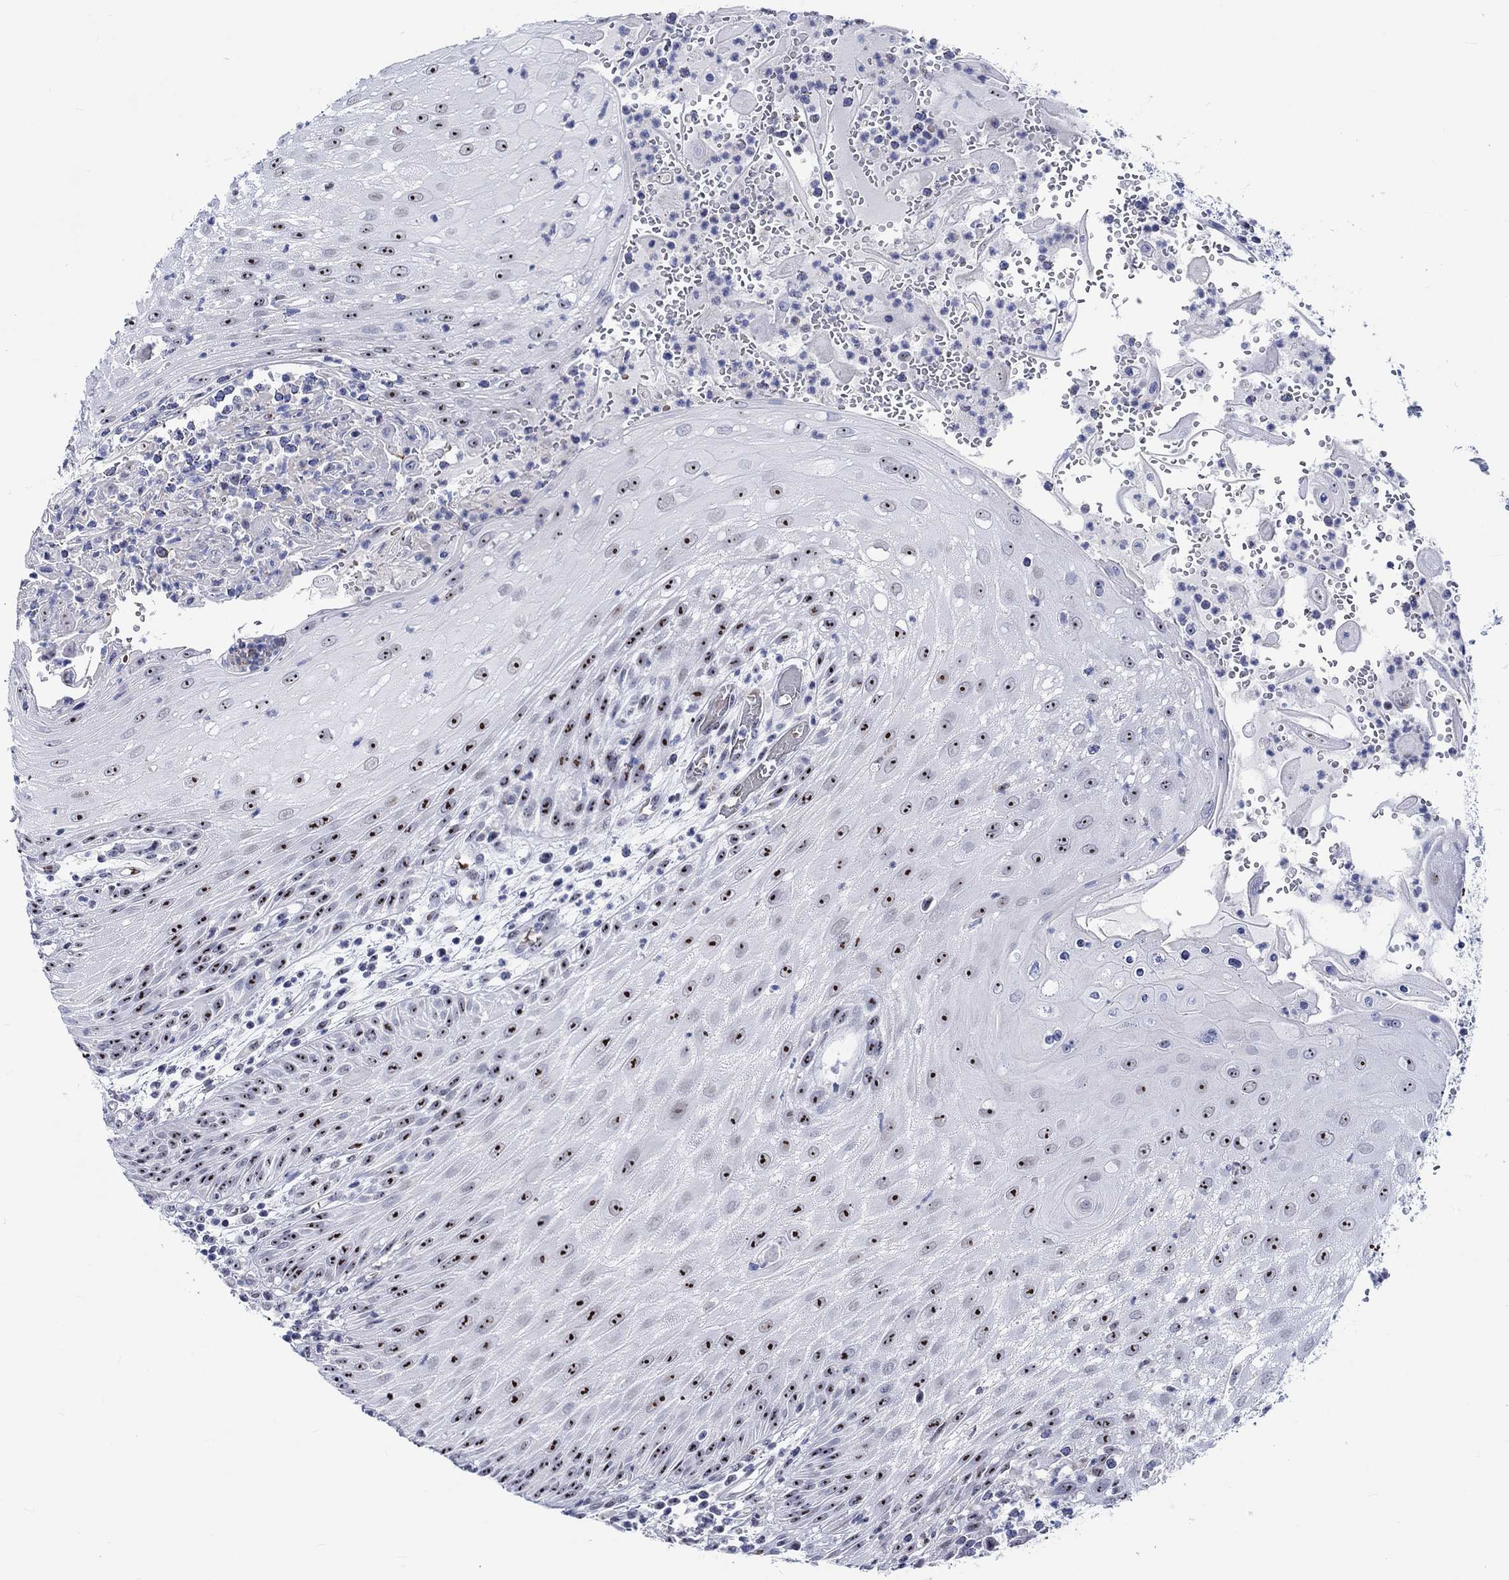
{"staining": {"intensity": "strong", "quantity": ">75%", "location": "nuclear"}, "tissue": "head and neck cancer", "cell_type": "Tumor cells", "image_type": "cancer", "snomed": [{"axis": "morphology", "description": "Squamous cell carcinoma, NOS"}, {"axis": "topography", "description": "Oral tissue"}, {"axis": "topography", "description": "Head-Neck"}], "caption": "Protein staining demonstrates strong nuclear positivity in about >75% of tumor cells in head and neck cancer (squamous cell carcinoma).", "gene": "ZNF446", "patient": {"sex": "male", "age": 58}}